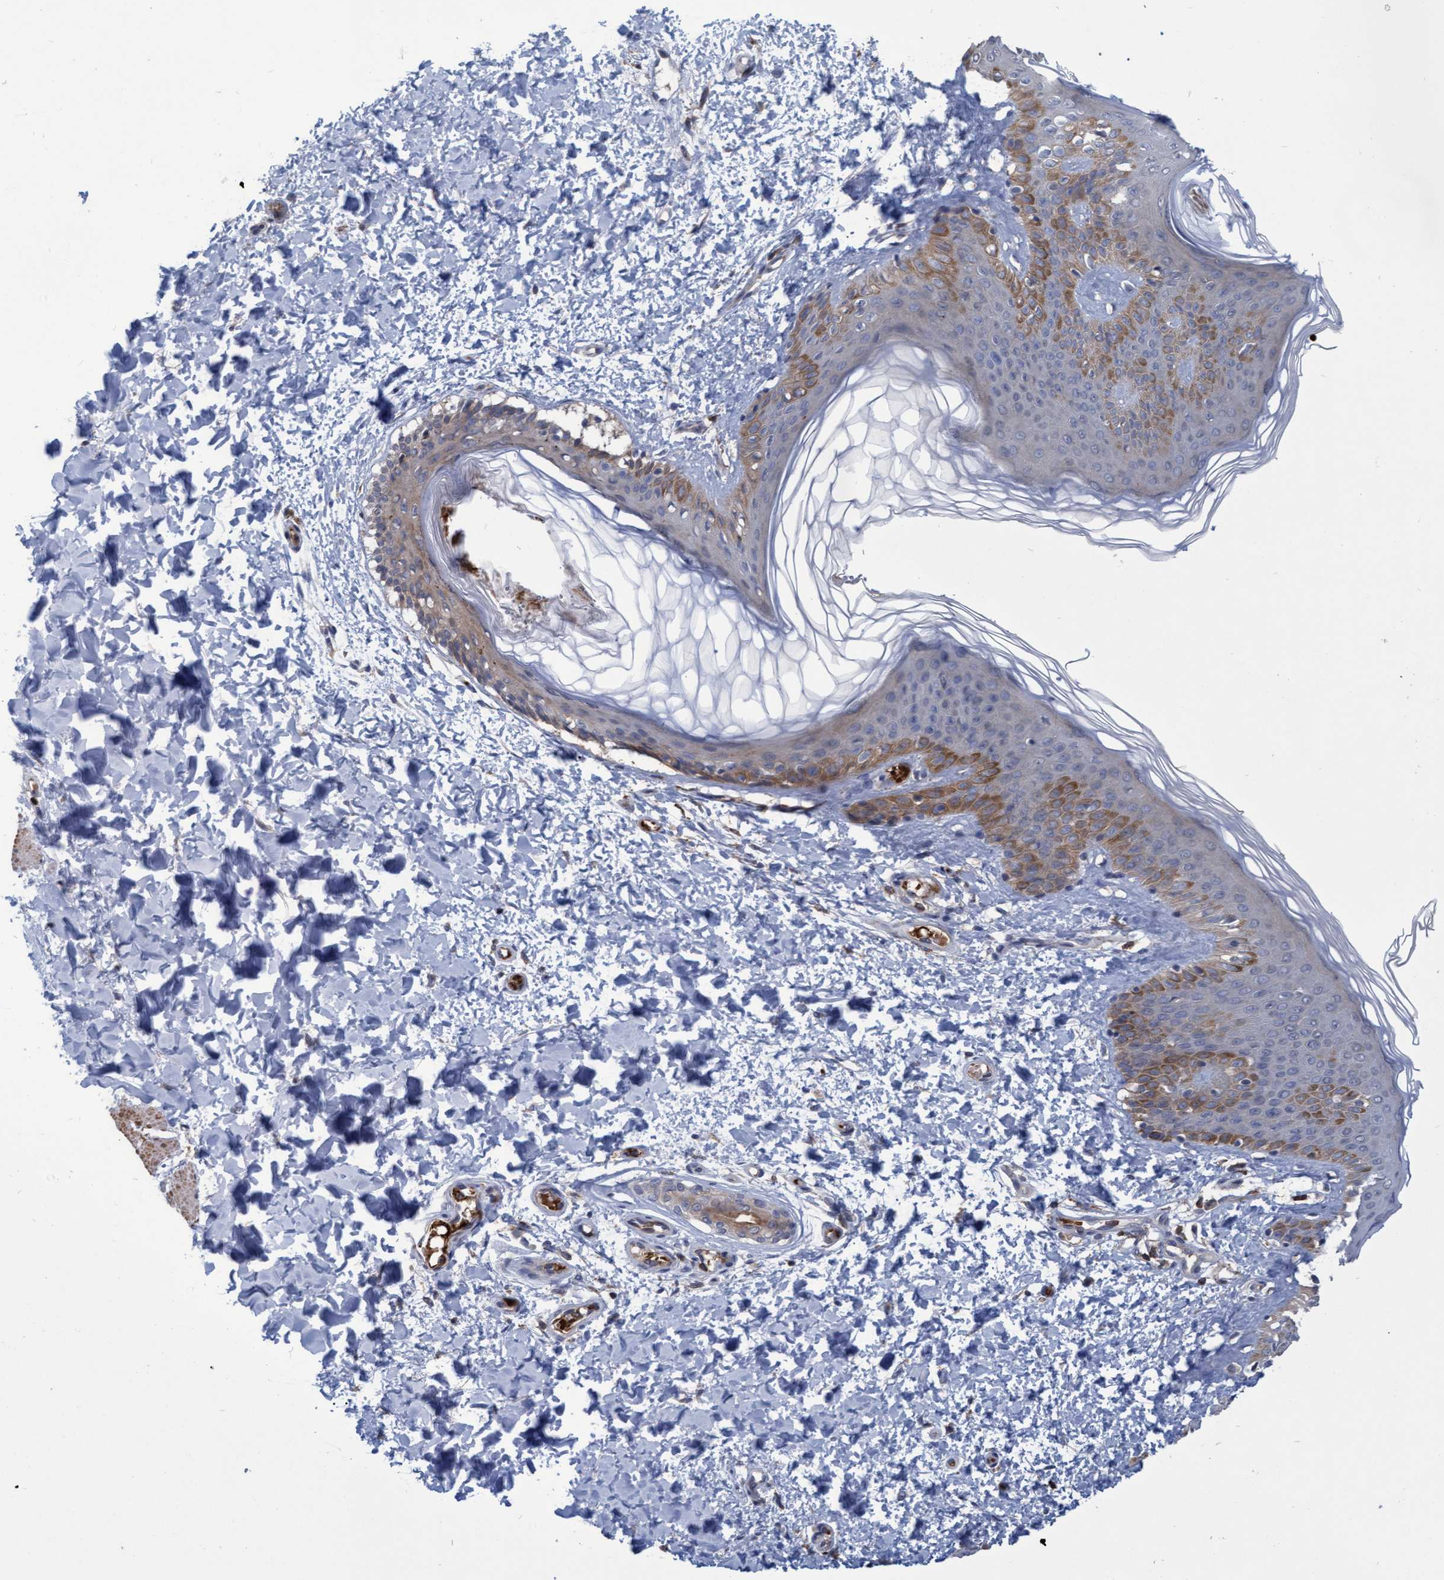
{"staining": {"intensity": "negative", "quantity": "none", "location": "none"}, "tissue": "skin", "cell_type": "Fibroblasts", "image_type": "normal", "snomed": [{"axis": "morphology", "description": "Normal tissue, NOS"}, {"axis": "morphology", "description": "Neoplasm, benign, NOS"}, {"axis": "topography", "description": "Skin"}, {"axis": "topography", "description": "Soft tissue"}], "caption": "DAB (3,3'-diaminobenzidine) immunohistochemical staining of unremarkable skin shows no significant expression in fibroblasts.", "gene": "NAA15", "patient": {"sex": "male", "age": 26}}